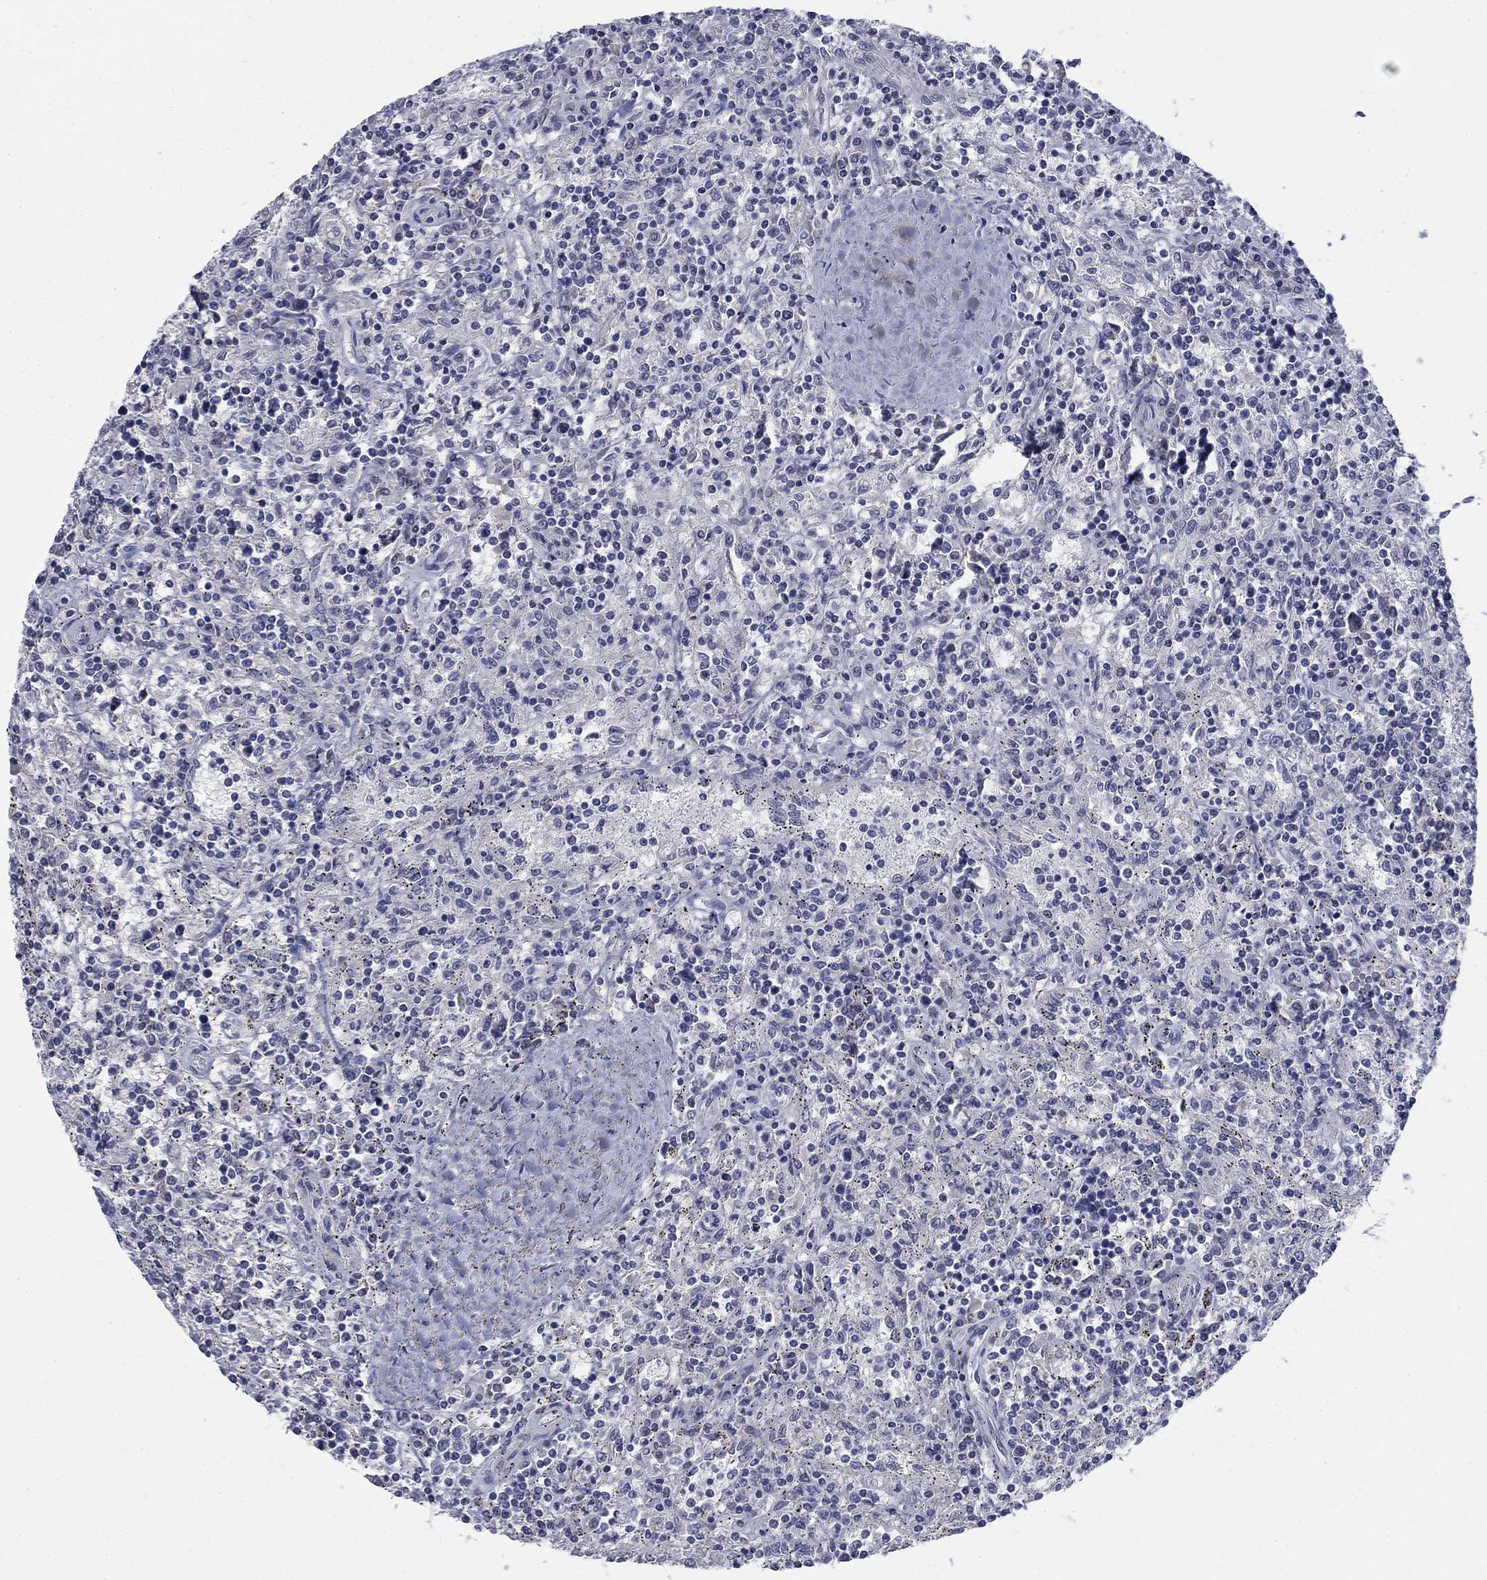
{"staining": {"intensity": "negative", "quantity": "none", "location": "none"}, "tissue": "lymphoma", "cell_type": "Tumor cells", "image_type": "cancer", "snomed": [{"axis": "morphology", "description": "Malignant lymphoma, non-Hodgkin's type, Low grade"}, {"axis": "topography", "description": "Spleen"}], "caption": "Lymphoma was stained to show a protein in brown. There is no significant positivity in tumor cells.", "gene": "DNER", "patient": {"sex": "male", "age": 62}}